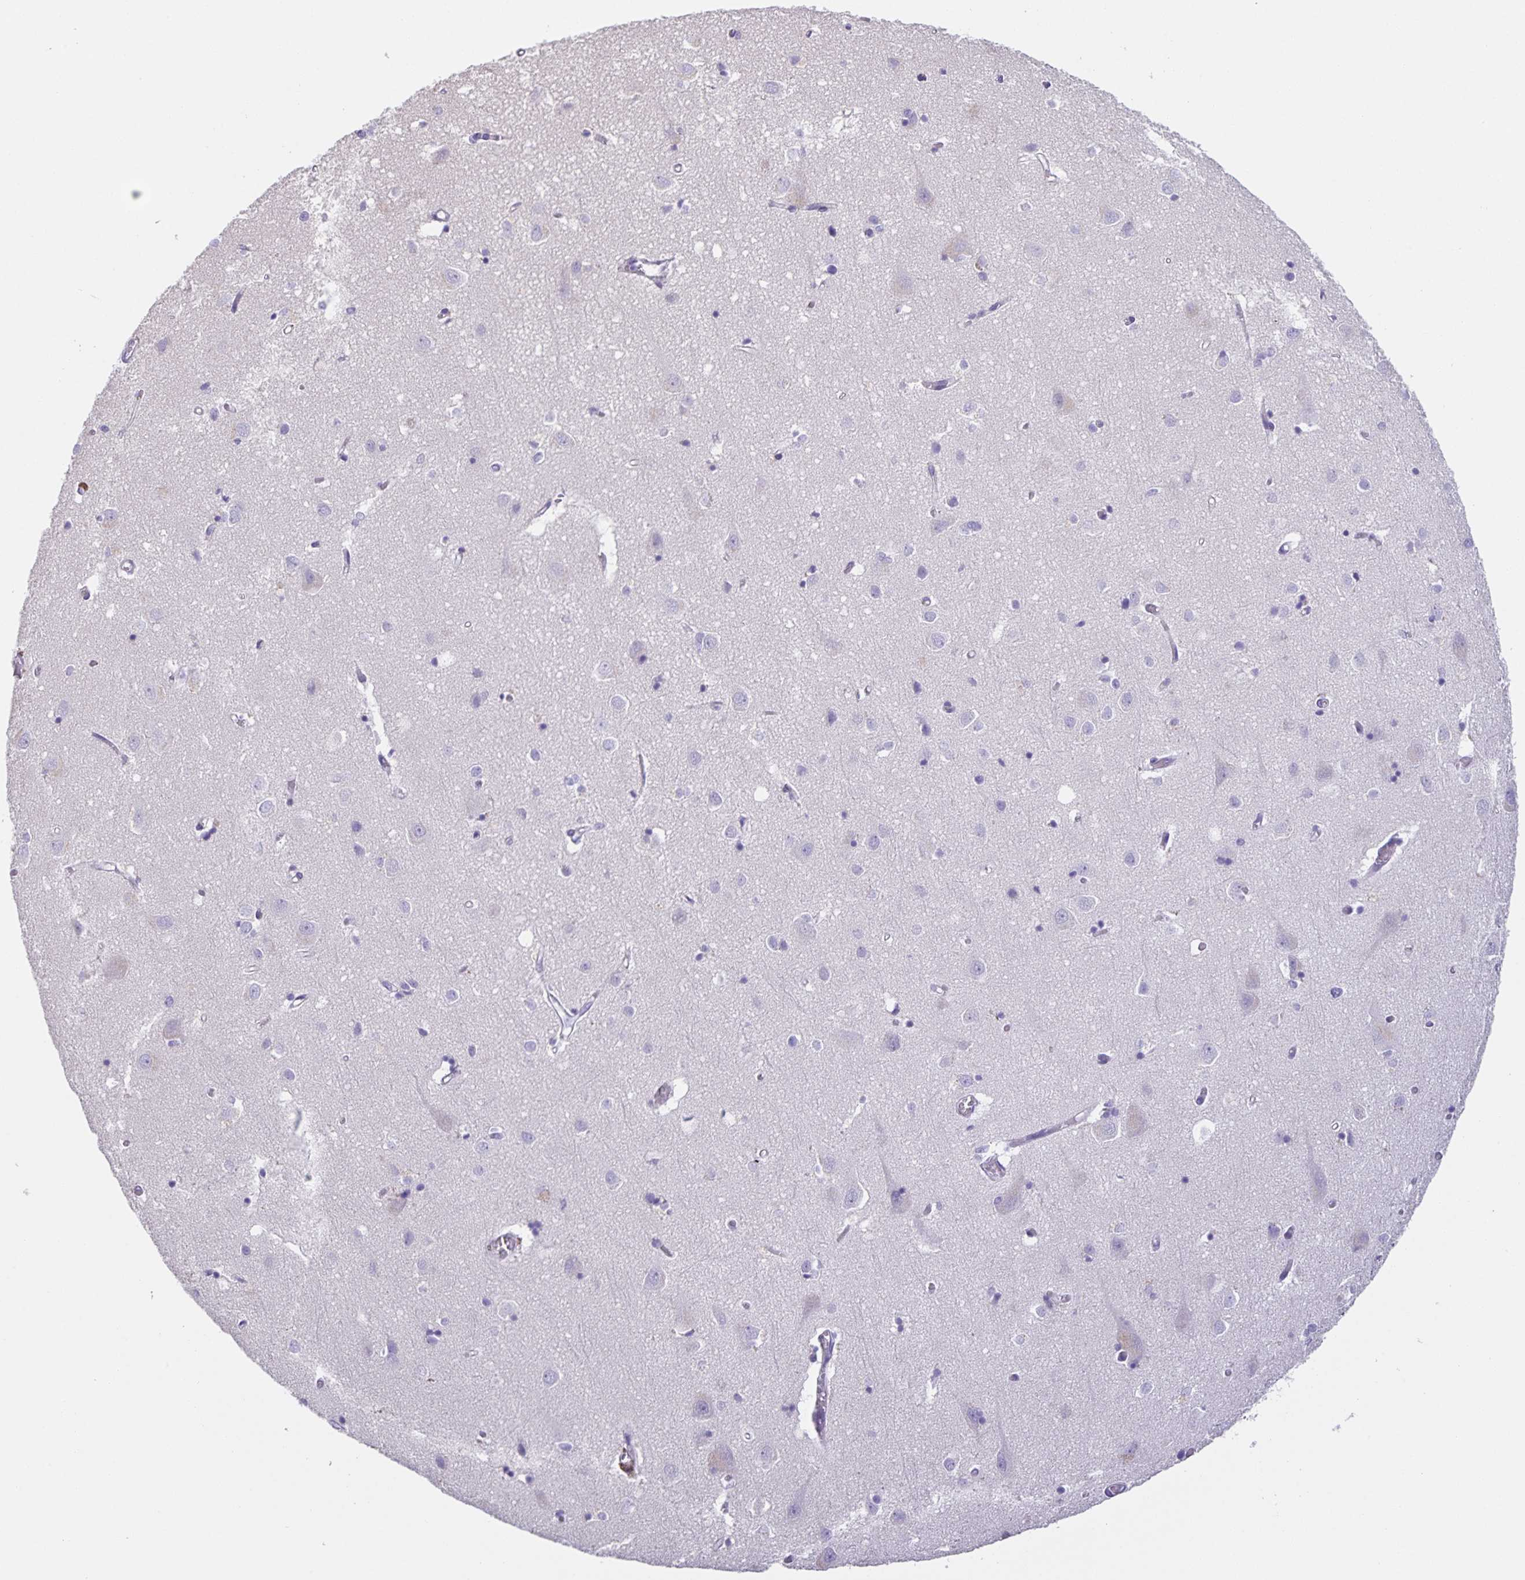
{"staining": {"intensity": "negative", "quantity": "none", "location": "none"}, "tissue": "cerebral cortex", "cell_type": "Endothelial cells", "image_type": "normal", "snomed": [{"axis": "morphology", "description": "Normal tissue, NOS"}, {"axis": "topography", "description": "Cerebral cortex"}], "caption": "A high-resolution micrograph shows IHC staining of unremarkable cerebral cortex, which displays no significant positivity in endothelial cells.", "gene": "PRR36", "patient": {"sex": "male", "age": 70}}